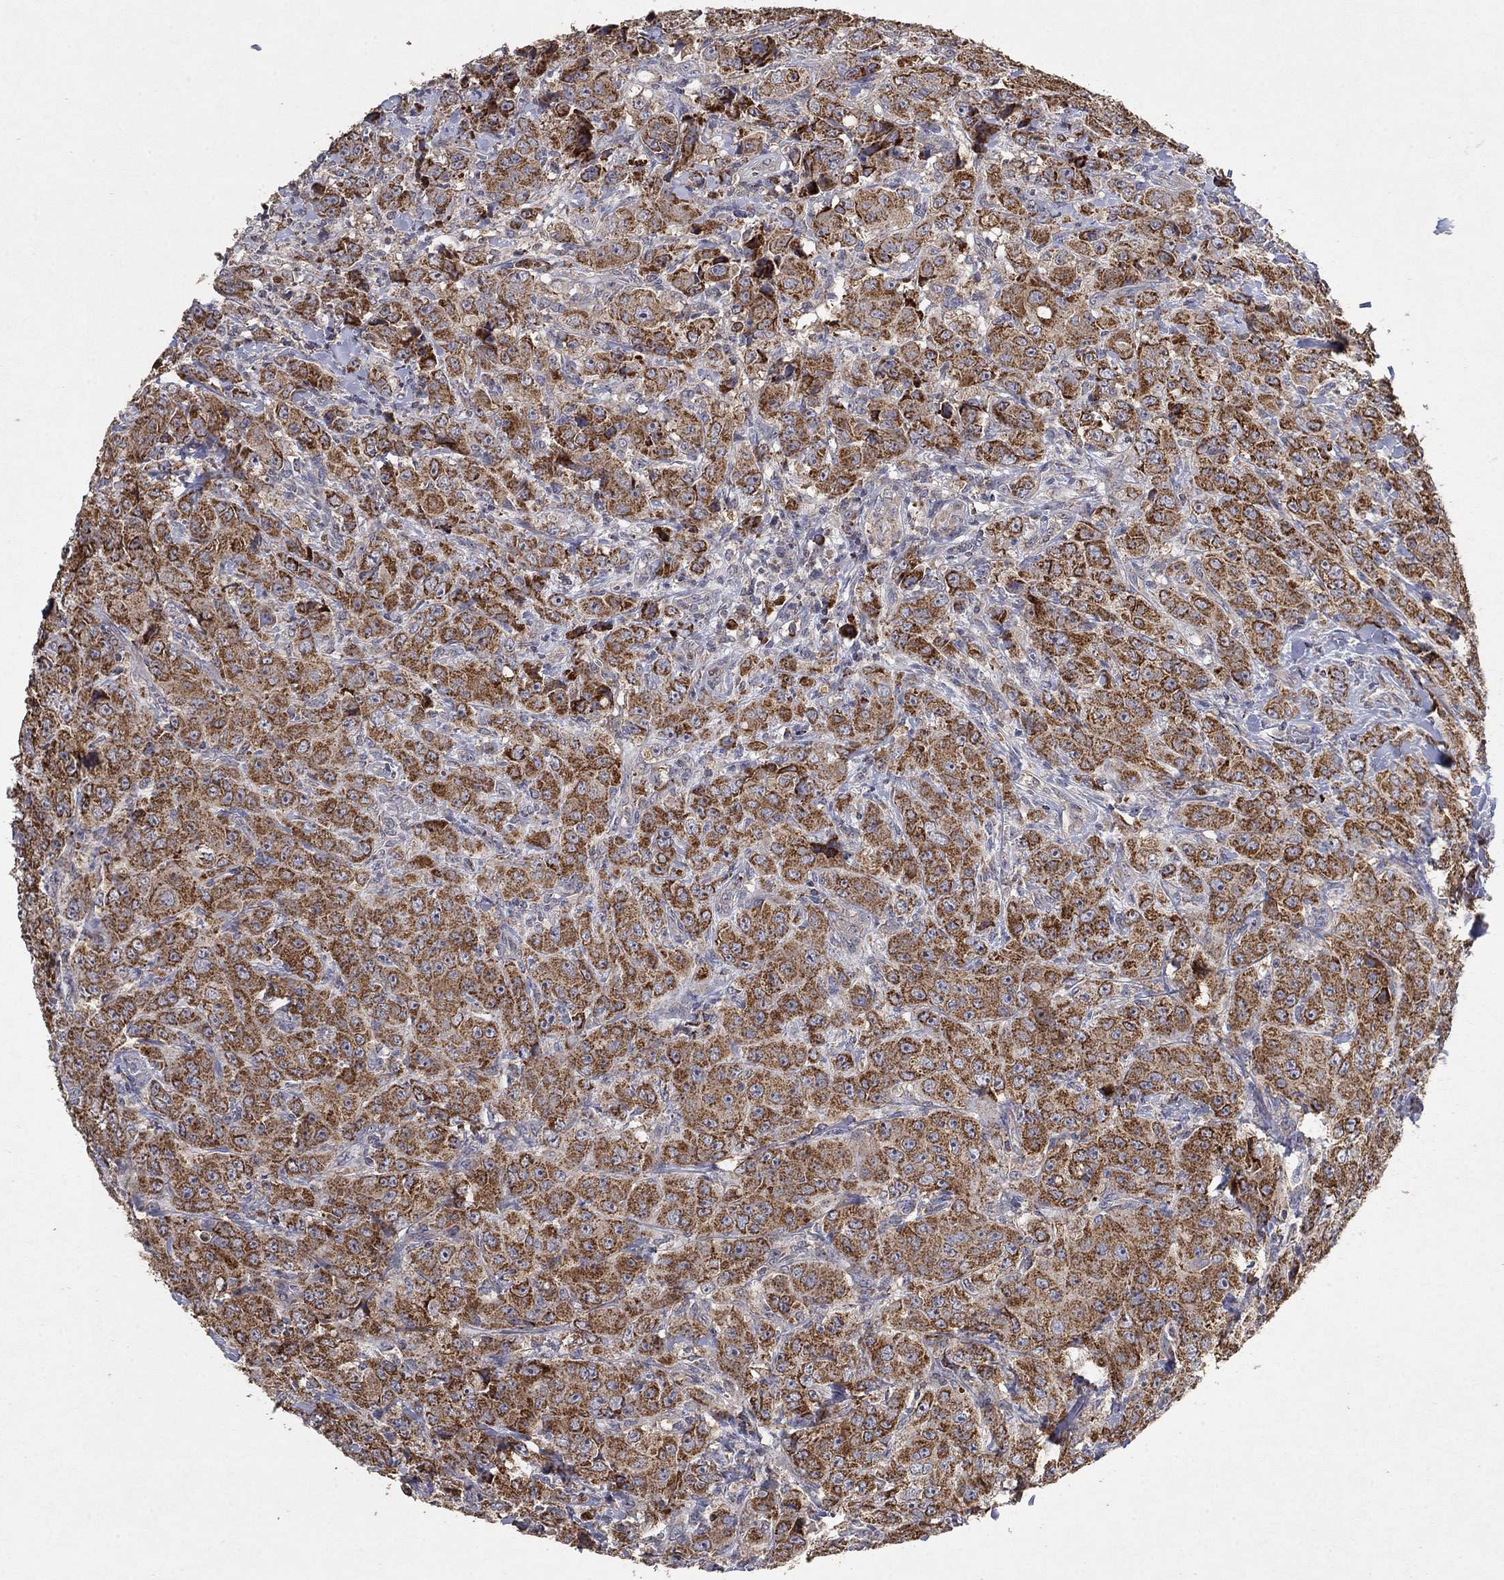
{"staining": {"intensity": "strong", "quantity": ">75%", "location": "cytoplasmic/membranous"}, "tissue": "breast cancer", "cell_type": "Tumor cells", "image_type": "cancer", "snomed": [{"axis": "morphology", "description": "Duct carcinoma"}, {"axis": "topography", "description": "Breast"}], "caption": "Breast intraductal carcinoma stained with a brown dye exhibits strong cytoplasmic/membranous positive expression in approximately >75% of tumor cells.", "gene": "GPSM1", "patient": {"sex": "female", "age": 43}}